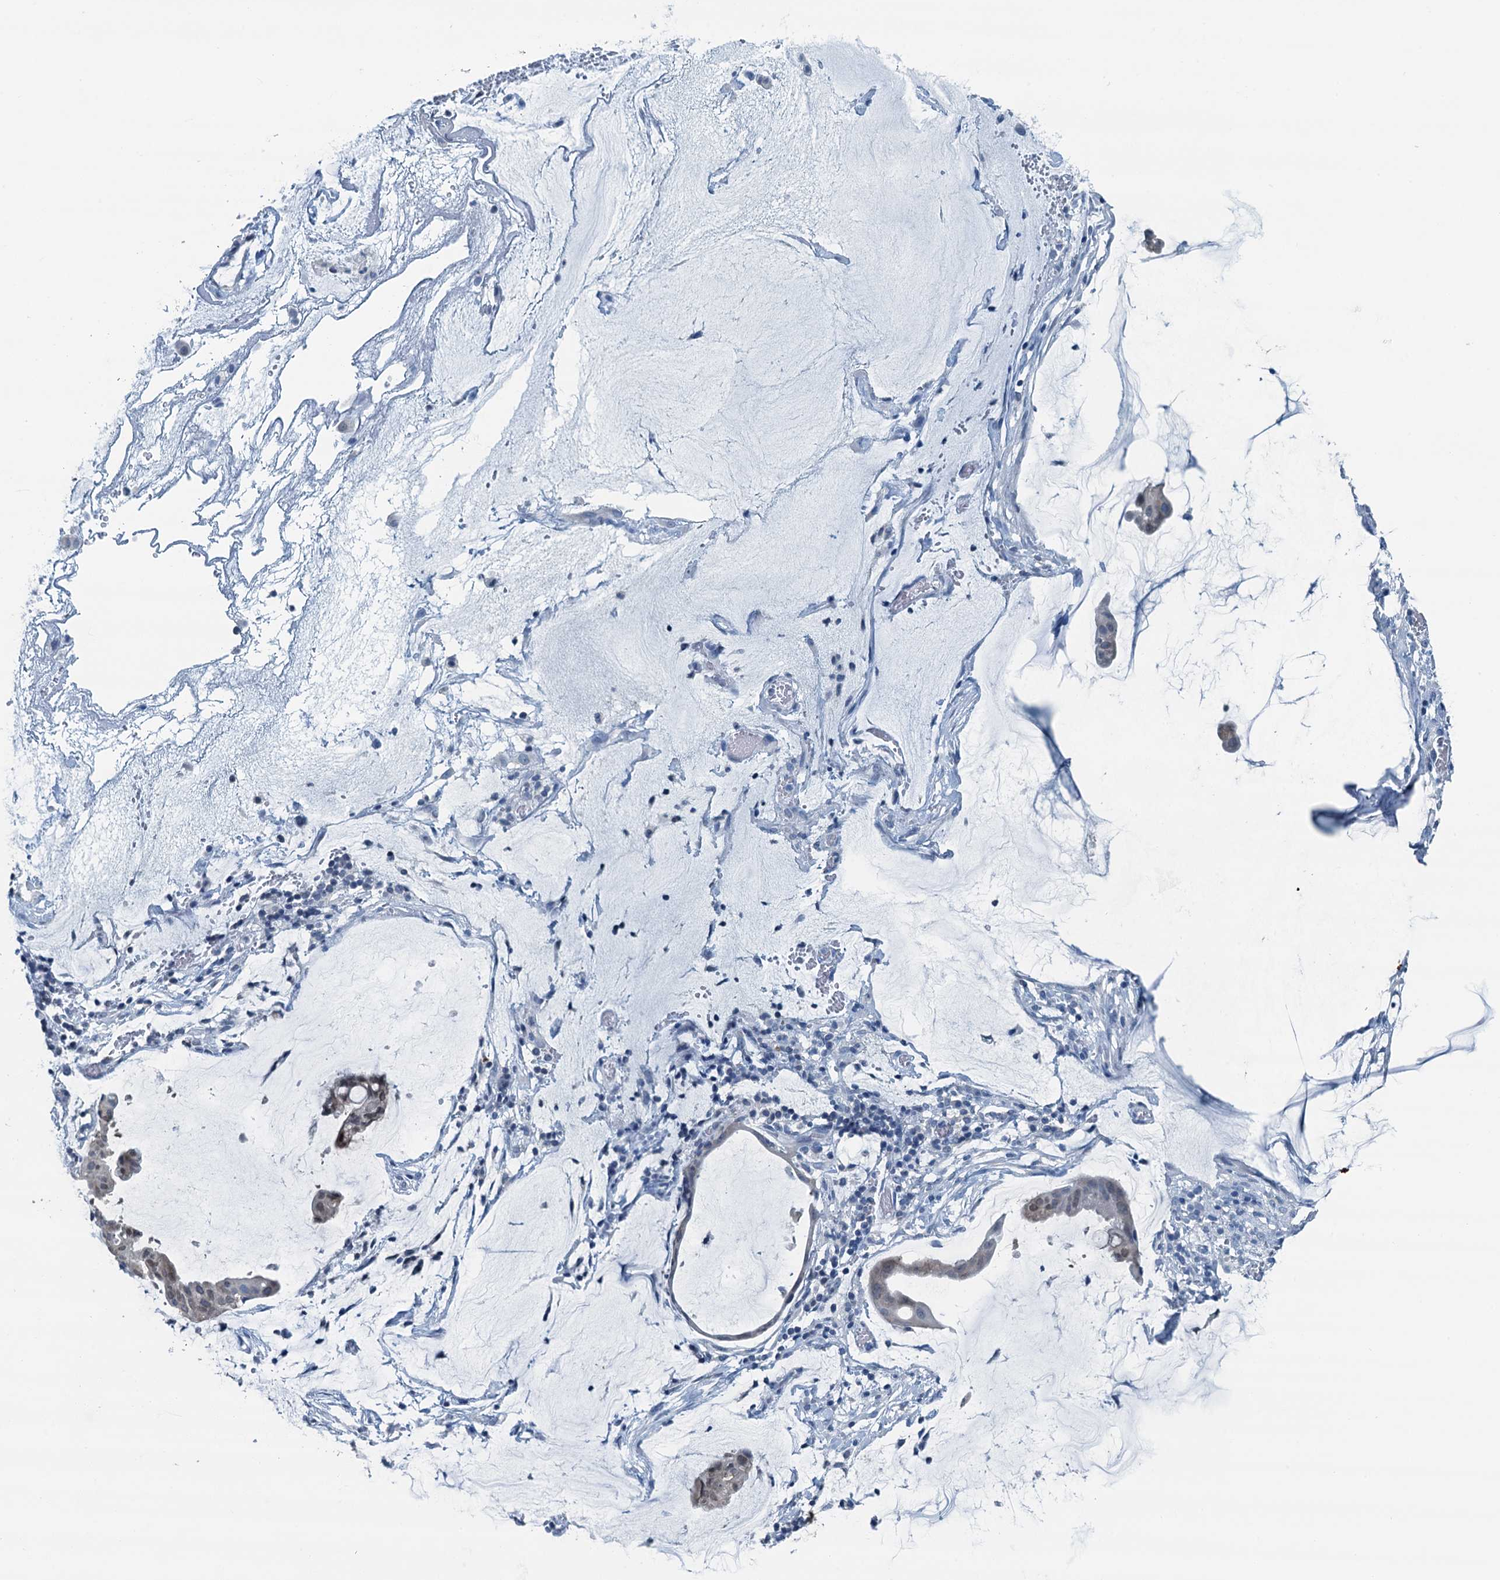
{"staining": {"intensity": "negative", "quantity": "none", "location": "none"}, "tissue": "ovarian cancer", "cell_type": "Tumor cells", "image_type": "cancer", "snomed": [{"axis": "morphology", "description": "Cystadenocarcinoma, mucinous, NOS"}, {"axis": "topography", "description": "Ovary"}], "caption": "Protein analysis of ovarian mucinous cystadenocarcinoma displays no significant staining in tumor cells. (DAB (3,3'-diaminobenzidine) IHC with hematoxylin counter stain).", "gene": "C11orf54", "patient": {"sex": "female", "age": 73}}